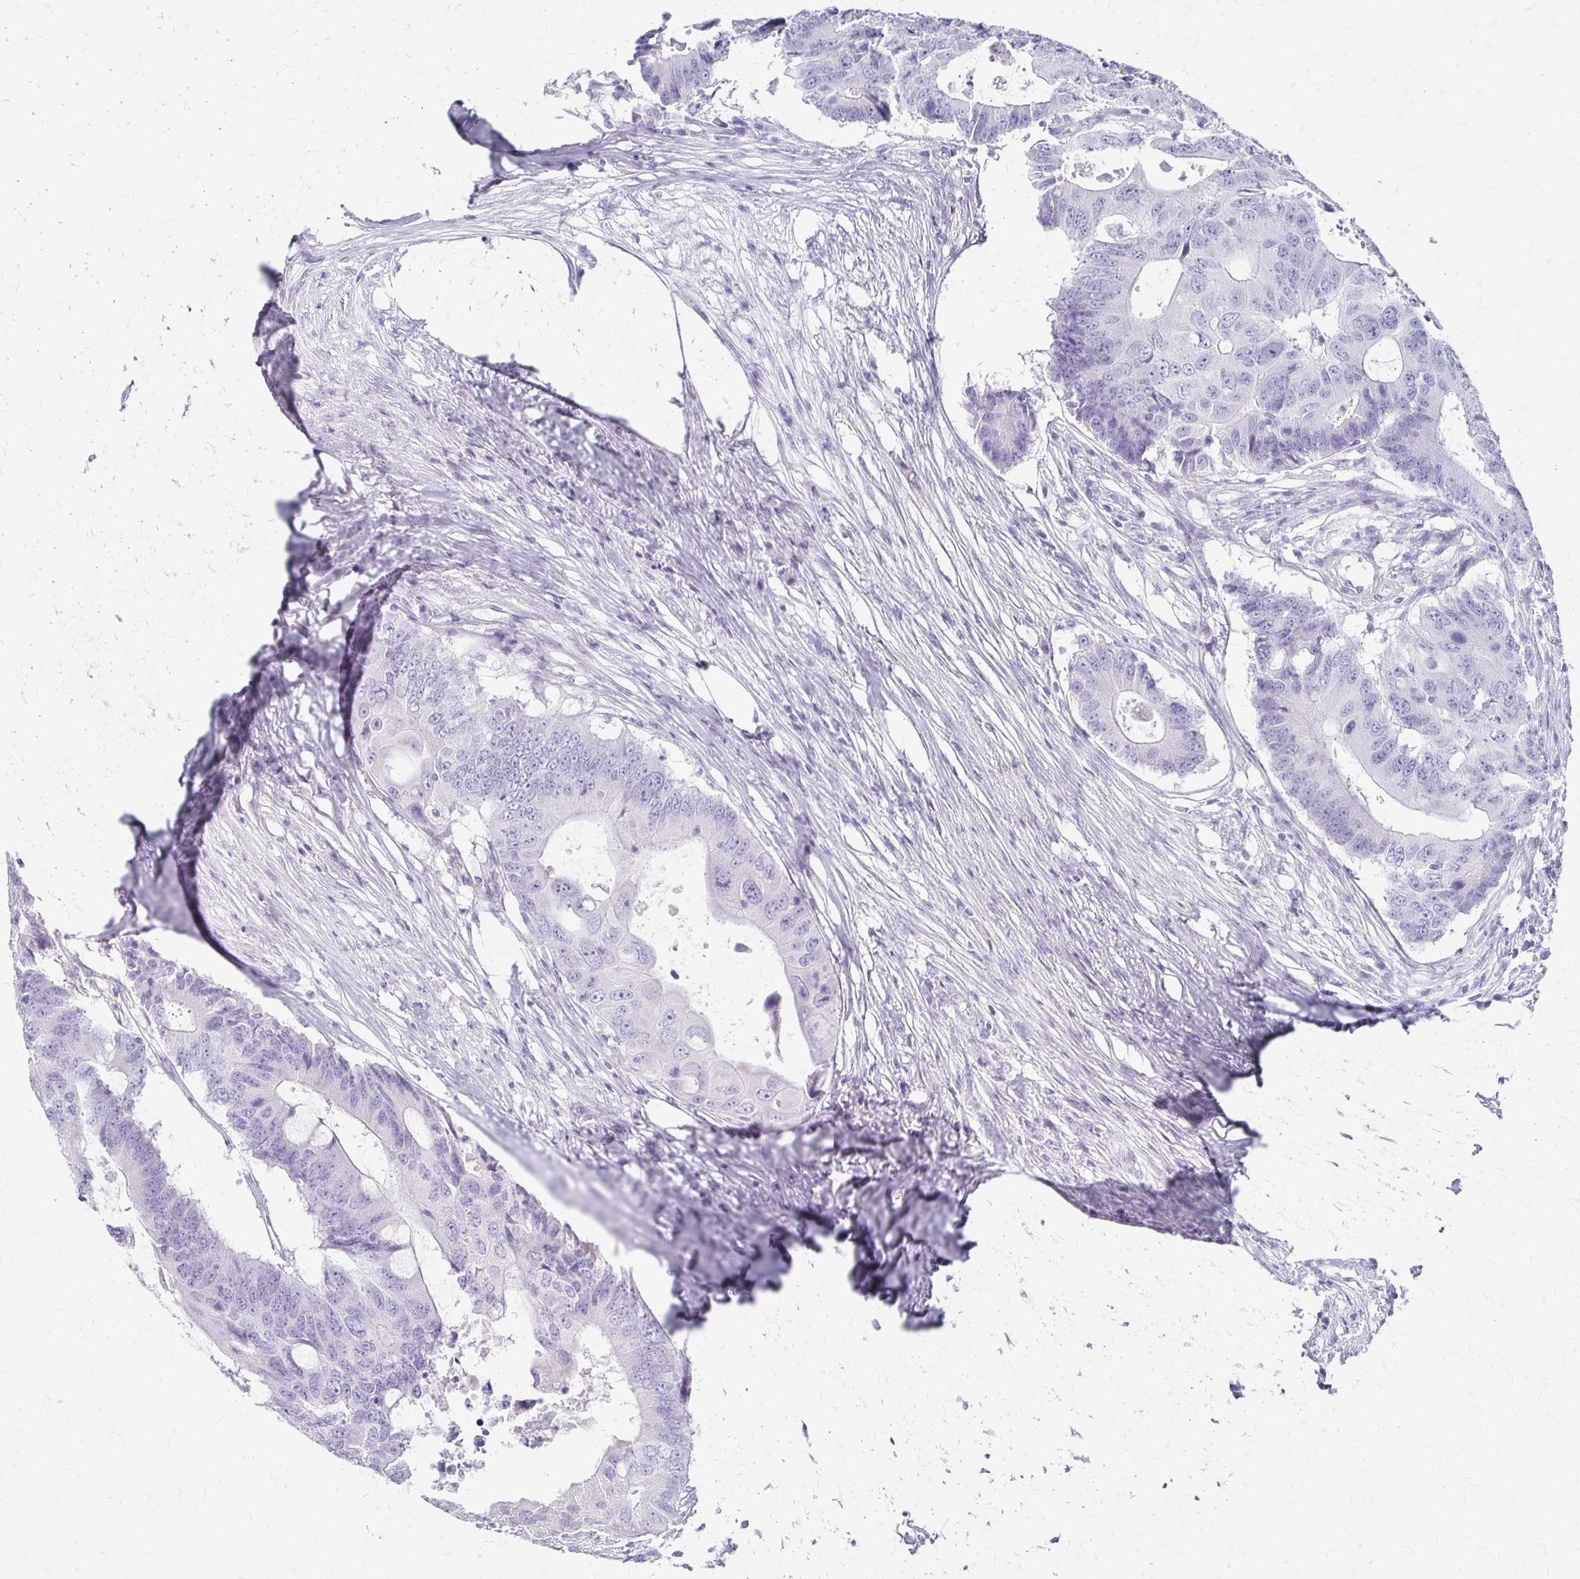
{"staining": {"intensity": "negative", "quantity": "none", "location": "none"}, "tissue": "colorectal cancer", "cell_type": "Tumor cells", "image_type": "cancer", "snomed": [{"axis": "morphology", "description": "Adenocarcinoma, NOS"}, {"axis": "topography", "description": "Colon"}], "caption": "Adenocarcinoma (colorectal) stained for a protein using IHC reveals no expression tumor cells.", "gene": "IVL", "patient": {"sex": "male", "age": 71}}